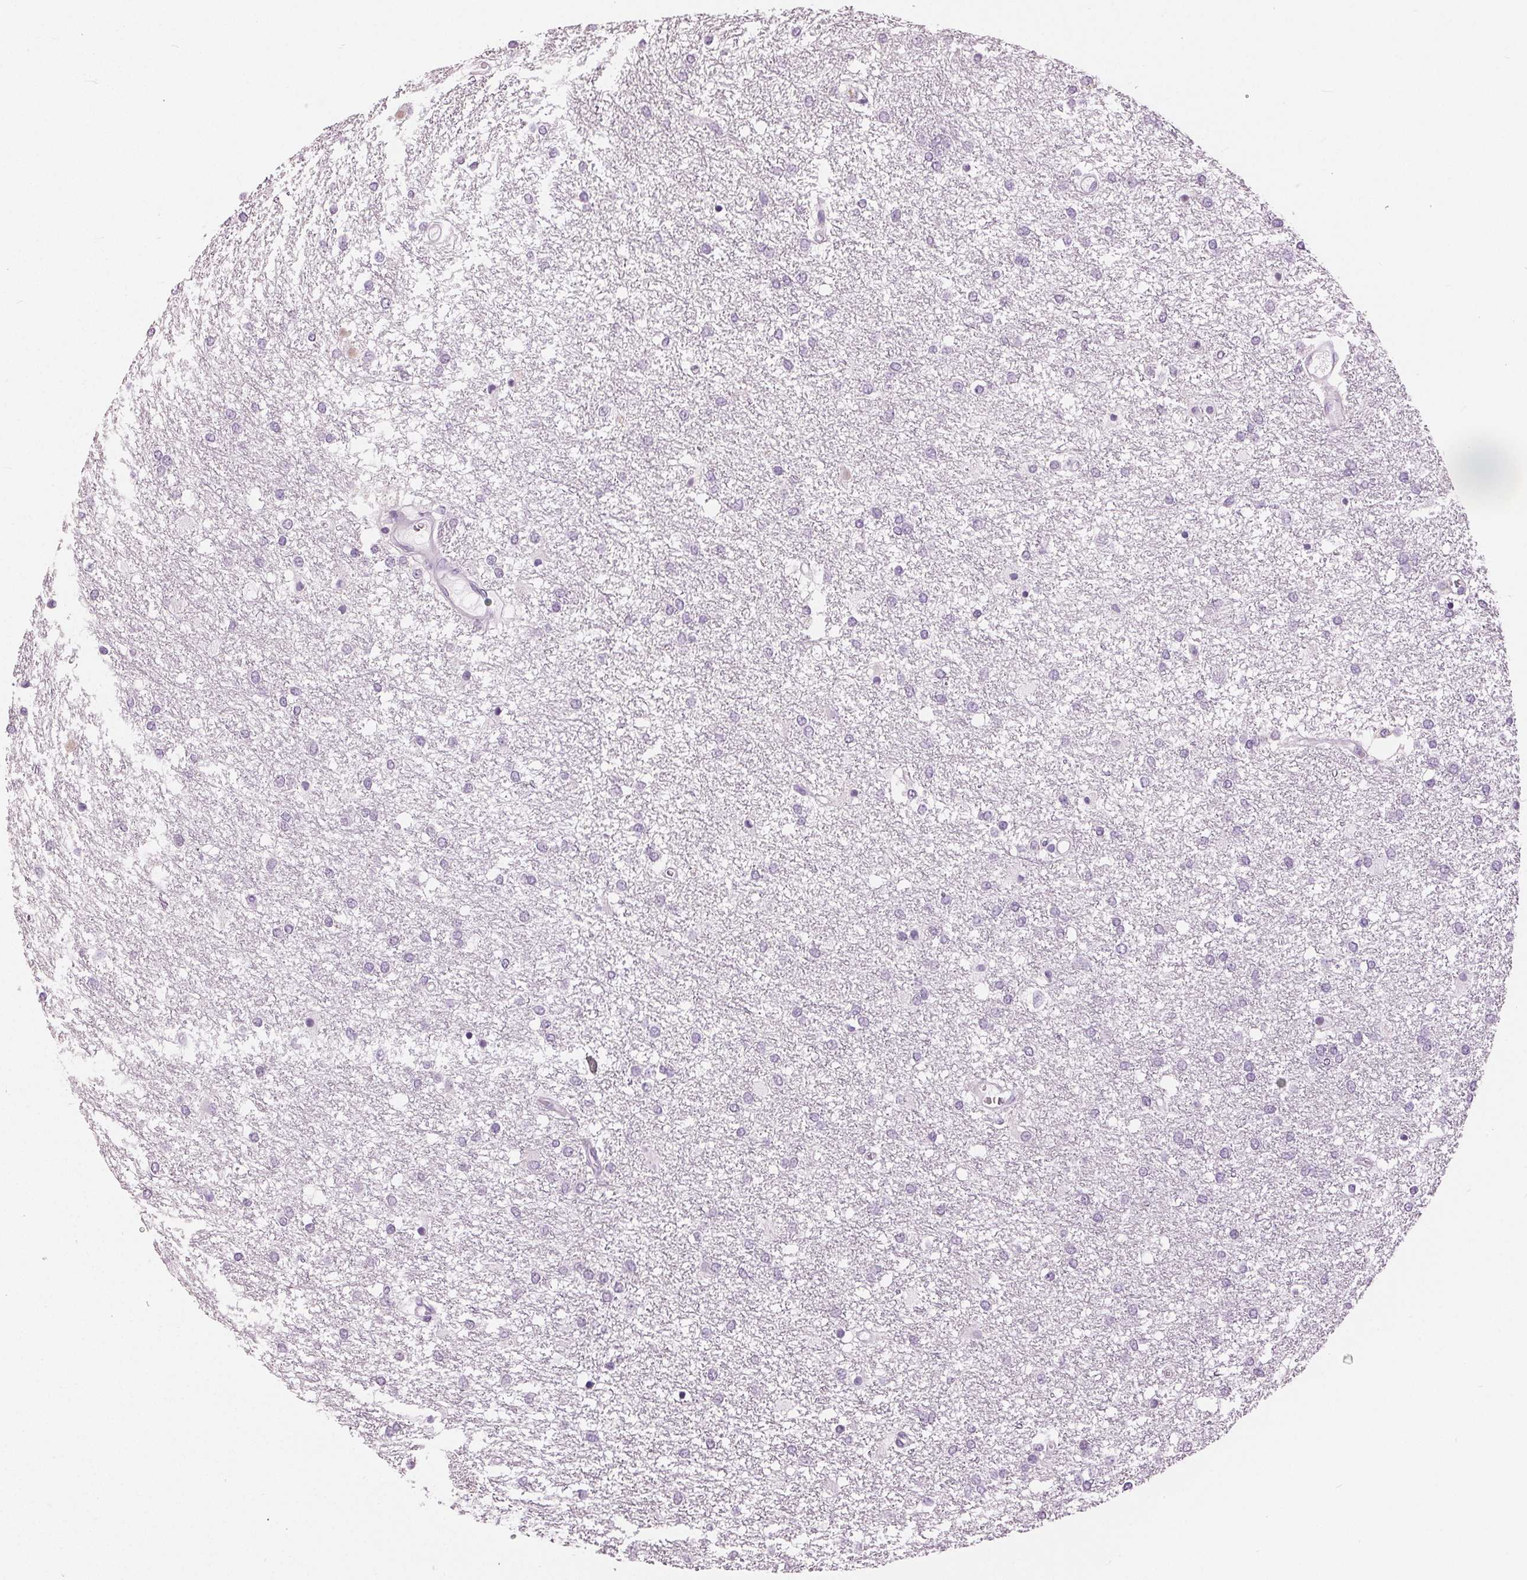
{"staining": {"intensity": "negative", "quantity": "none", "location": "none"}, "tissue": "glioma", "cell_type": "Tumor cells", "image_type": "cancer", "snomed": [{"axis": "morphology", "description": "Glioma, malignant, High grade"}, {"axis": "topography", "description": "Brain"}], "caption": "This photomicrograph is of malignant glioma (high-grade) stained with IHC to label a protein in brown with the nuclei are counter-stained blue. There is no staining in tumor cells.", "gene": "MISP", "patient": {"sex": "female", "age": 61}}